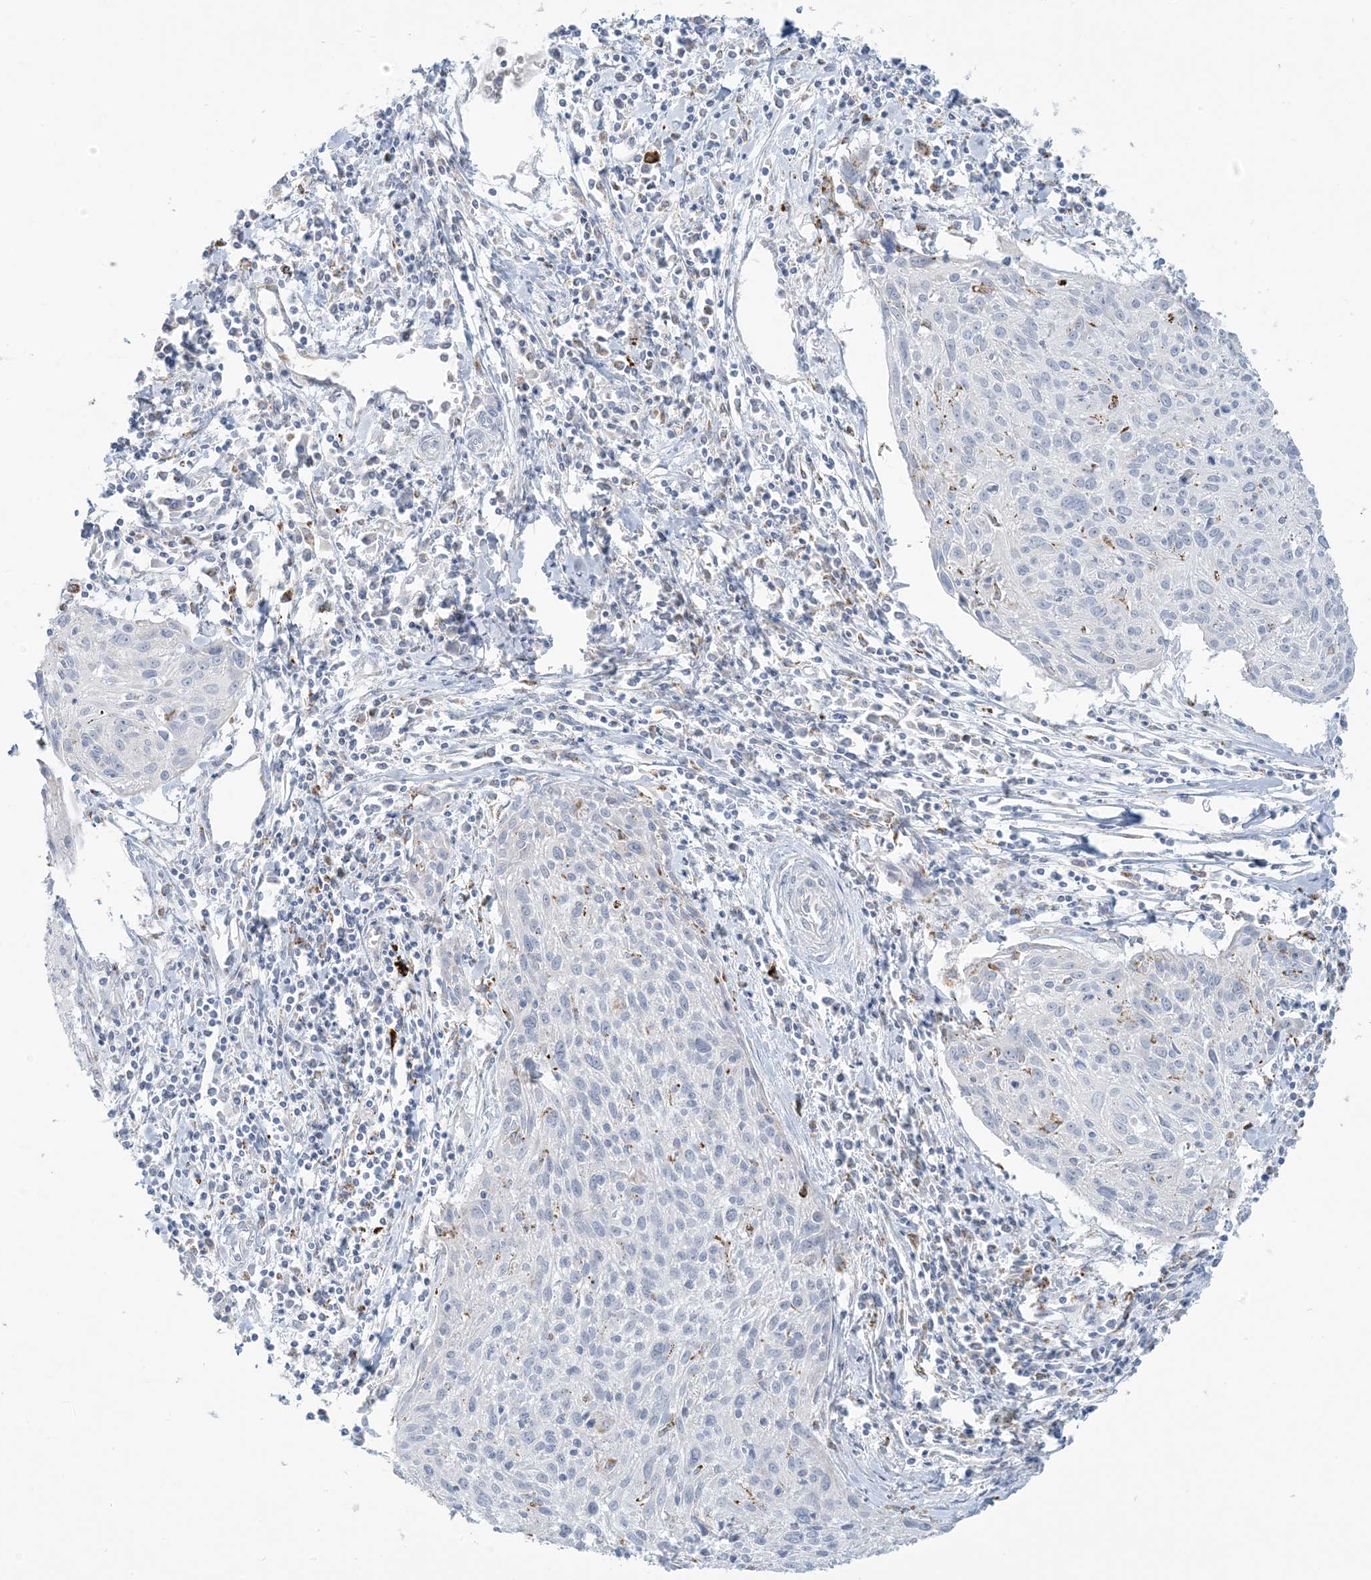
{"staining": {"intensity": "negative", "quantity": "none", "location": "none"}, "tissue": "cervical cancer", "cell_type": "Tumor cells", "image_type": "cancer", "snomed": [{"axis": "morphology", "description": "Squamous cell carcinoma, NOS"}, {"axis": "topography", "description": "Cervix"}], "caption": "An IHC photomicrograph of cervical cancer is shown. There is no staining in tumor cells of cervical cancer.", "gene": "ZDHHC4", "patient": {"sex": "female", "age": 51}}